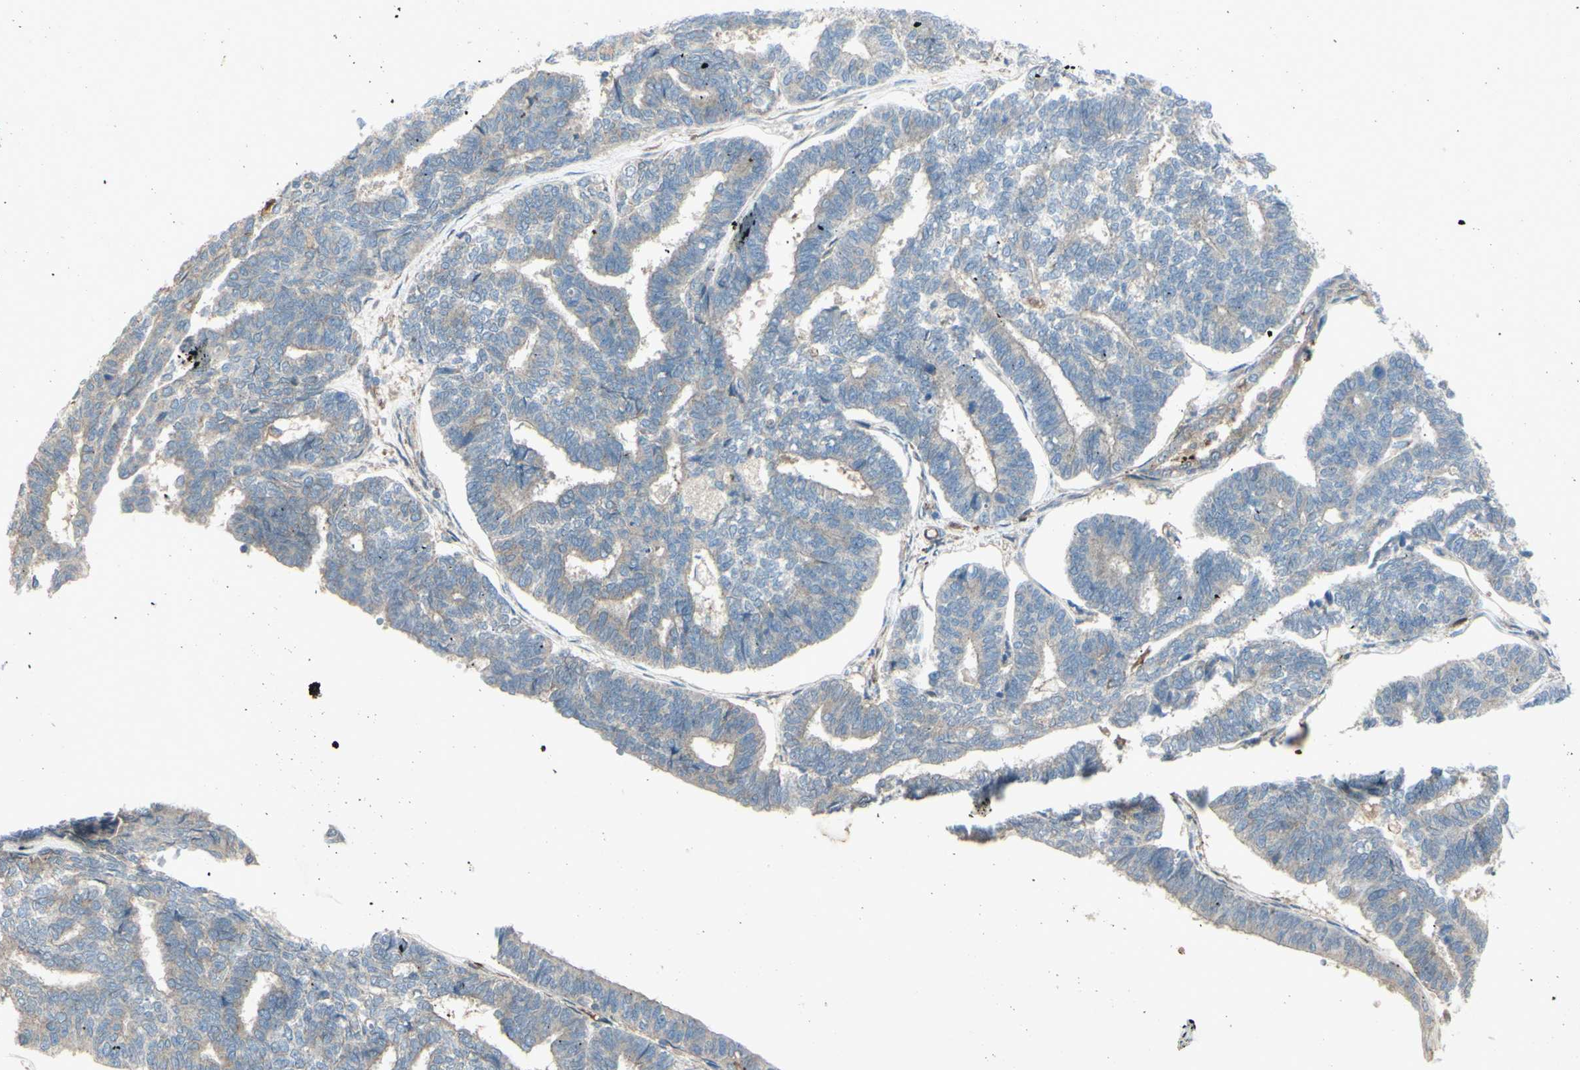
{"staining": {"intensity": "weak", "quantity": "25%-75%", "location": "cytoplasmic/membranous"}, "tissue": "endometrial cancer", "cell_type": "Tumor cells", "image_type": "cancer", "snomed": [{"axis": "morphology", "description": "Adenocarcinoma, NOS"}, {"axis": "topography", "description": "Endometrium"}], "caption": "Approximately 25%-75% of tumor cells in human endometrial cancer show weak cytoplasmic/membranous protein staining as visualized by brown immunohistochemical staining.", "gene": "IGSF9B", "patient": {"sex": "female", "age": 70}}